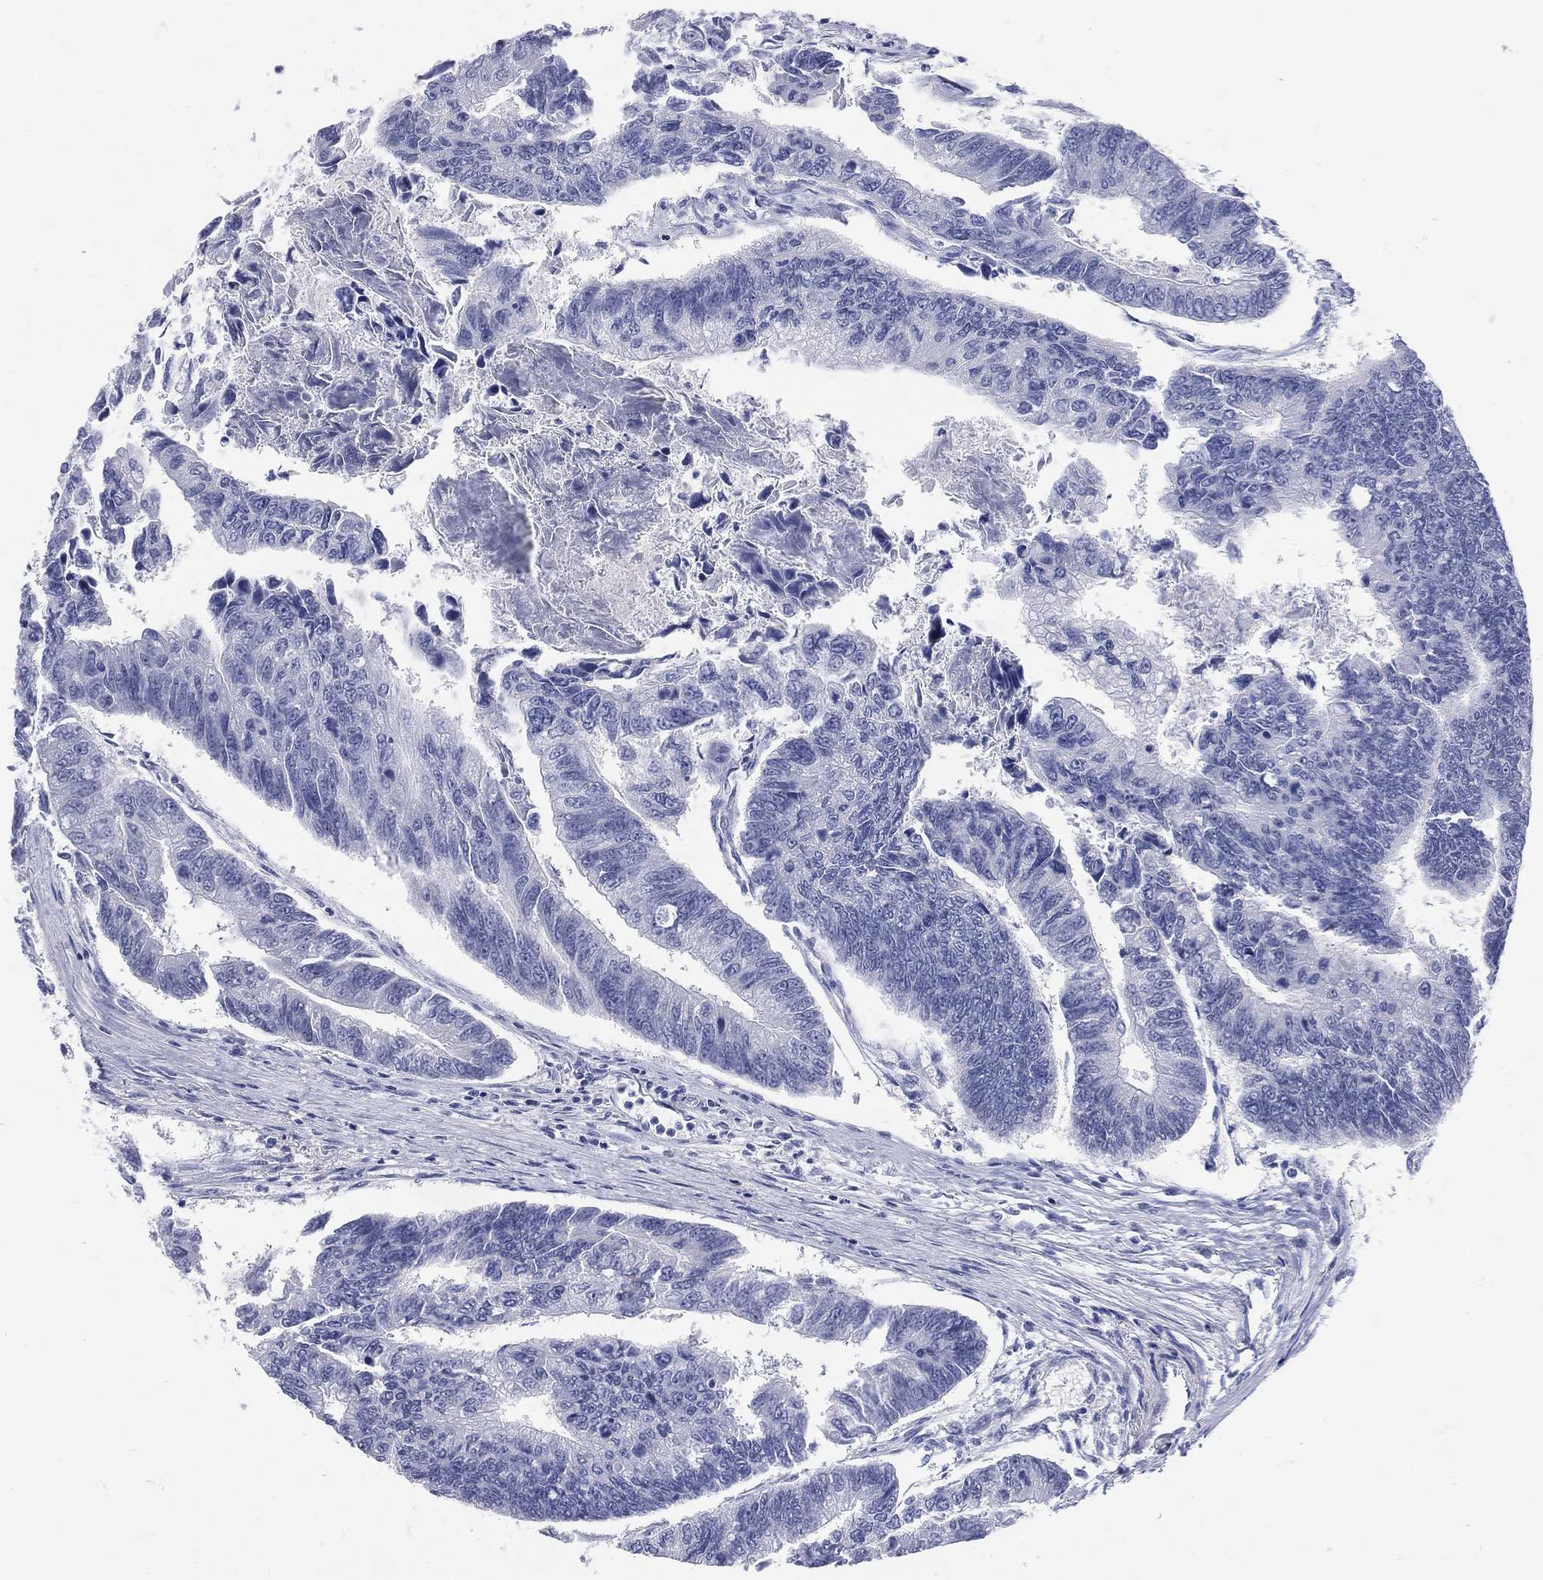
{"staining": {"intensity": "negative", "quantity": "none", "location": "none"}, "tissue": "colorectal cancer", "cell_type": "Tumor cells", "image_type": "cancer", "snomed": [{"axis": "morphology", "description": "Adenocarcinoma, NOS"}, {"axis": "topography", "description": "Colon"}], "caption": "IHC micrograph of human colorectal adenocarcinoma stained for a protein (brown), which displays no positivity in tumor cells.", "gene": "CYLC1", "patient": {"sex": "female", "age": 65}}